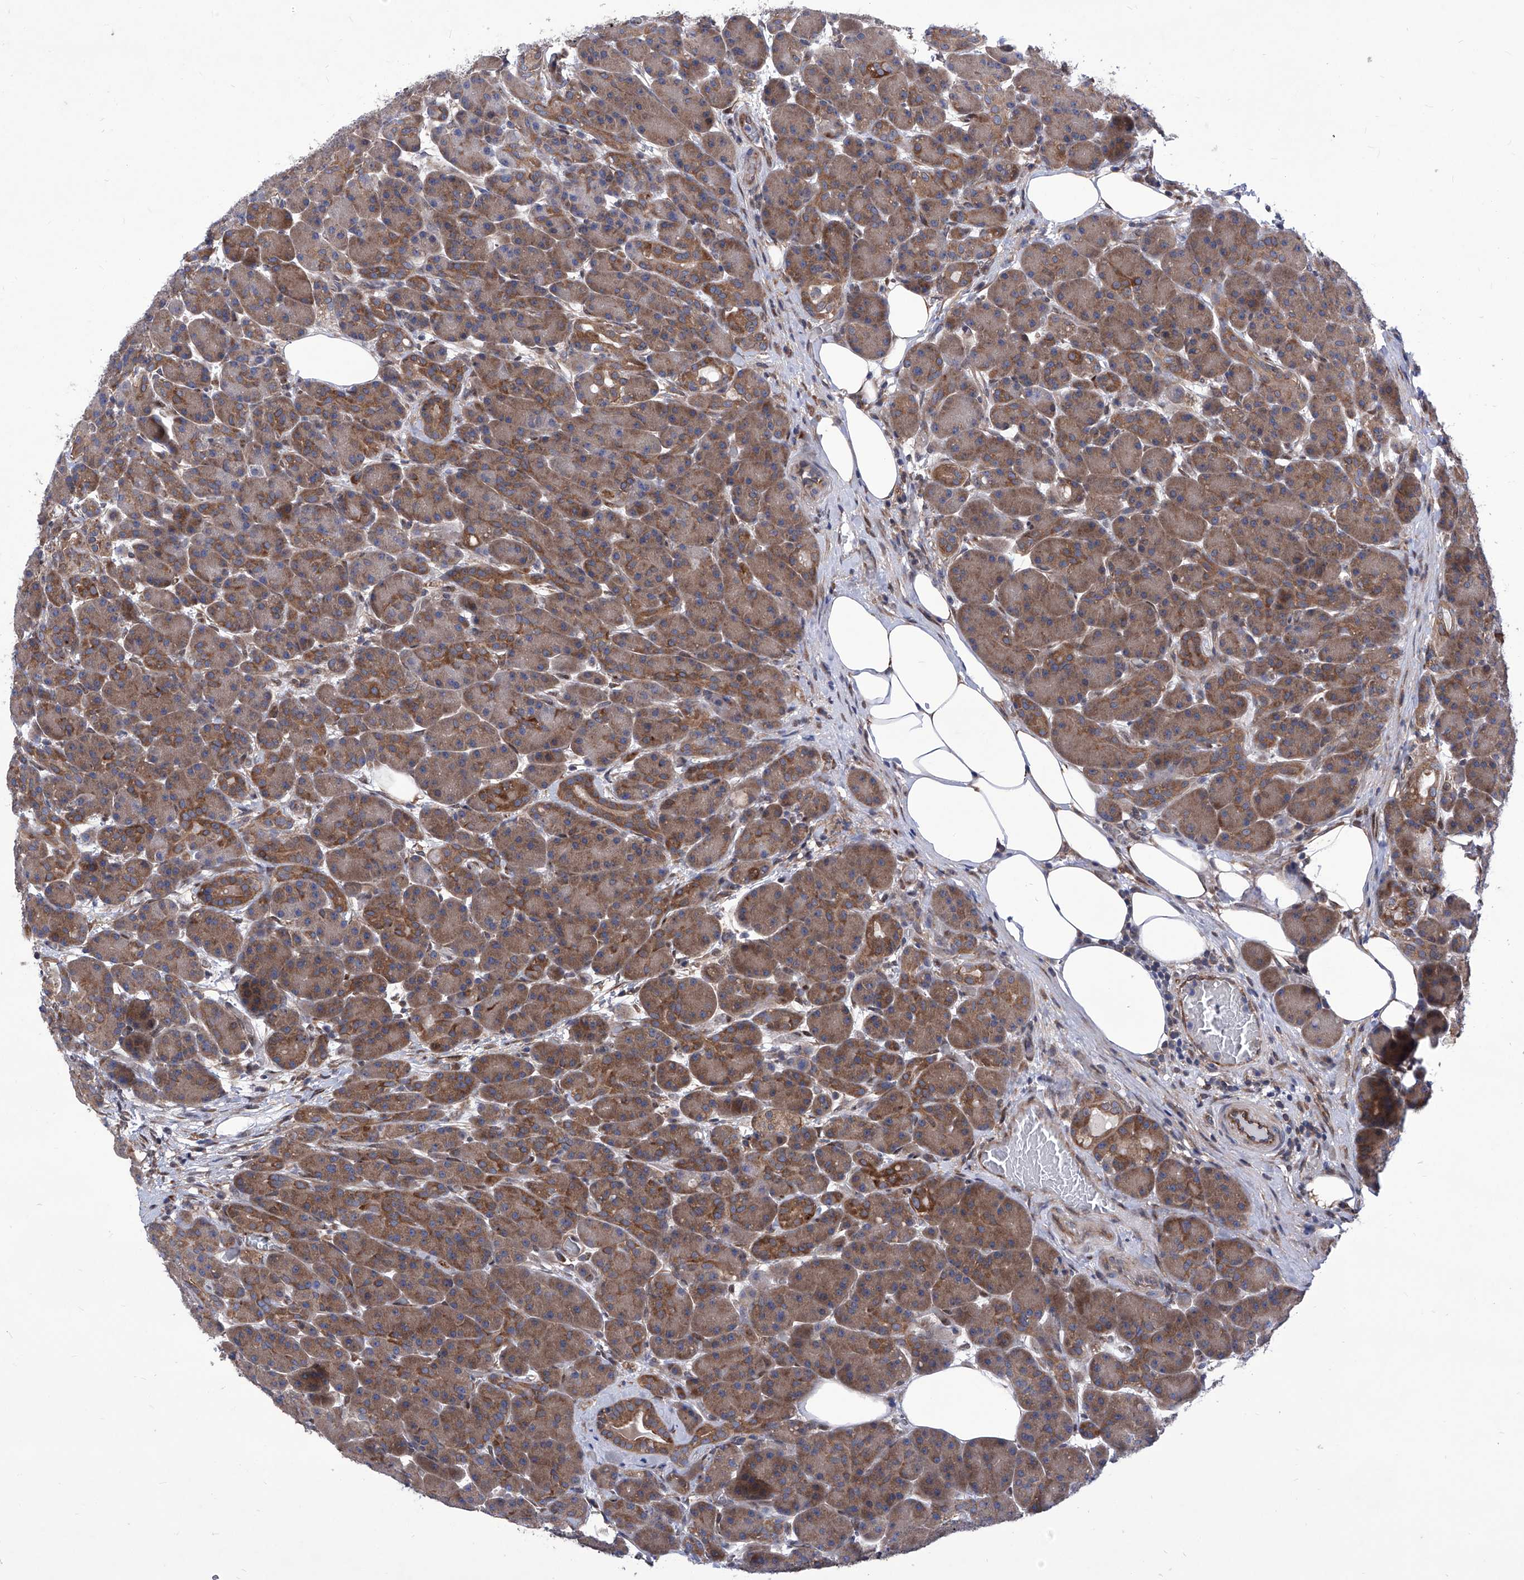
{"staining": {"intensity": "moderate", "quantity": ">75%", "location": "cytoplasmic/membranous"}, "tissue": "pancreas", "cell_type": "Exocrine glandular cells", "image_type": "normal", "snomed": [{"axis": "morphology", "description": "Normal tissue, NOS"}, {"axis": "topography", "description": "Pancreas"}], "caption": "Protein staining of normal pancreas displays moderate cytoplasmic/membranous positivity in about >75% of exocrine glandular cells.", "gene": "KTI12", "patient": {"sex": "male", "age": 63}}